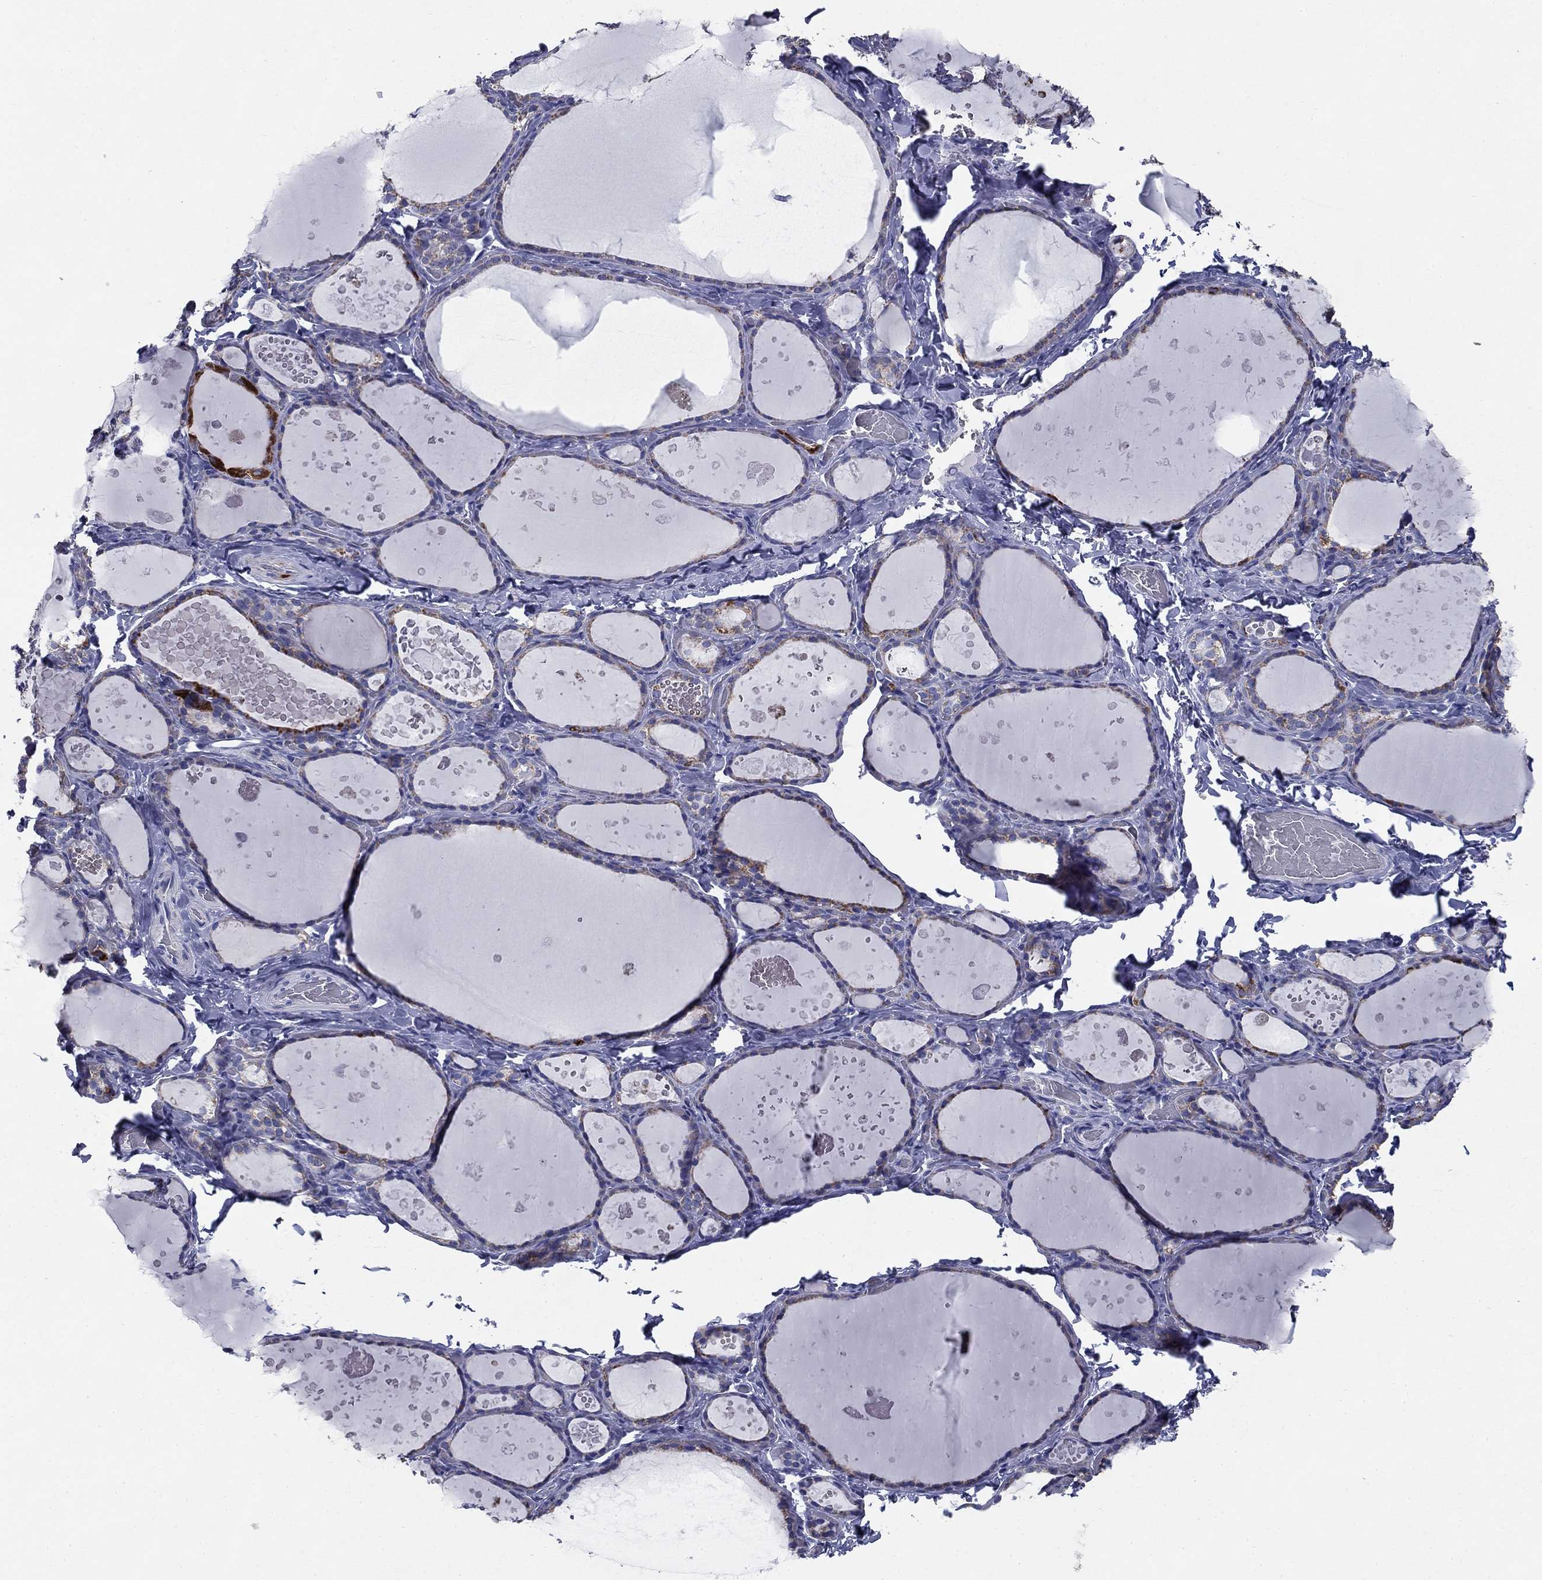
{"staining": {"intensity": "negative", "quantity": "none", "location": "none"}, "tissue": "thyroid gland", "cell_type": "Glandular cells", "image_type": "normal", "snomed": [{"axis": "morphology", "description": "Normal tissue, NOS"}, {"axis": "topography", "description": "Thyroid gland"}], "caption": "Immunohistochemistry (IHC) of normal human thyroid gland demonstrates no expression in glandular cells. The staining was performed using DAB to visualize the protein expression in brown, while the nuclei were stained in blue with hematoxylin (Magnification: 20x).", "gene": "NDUFA4L2", "patient": {"sex": "female", "age": 56}}